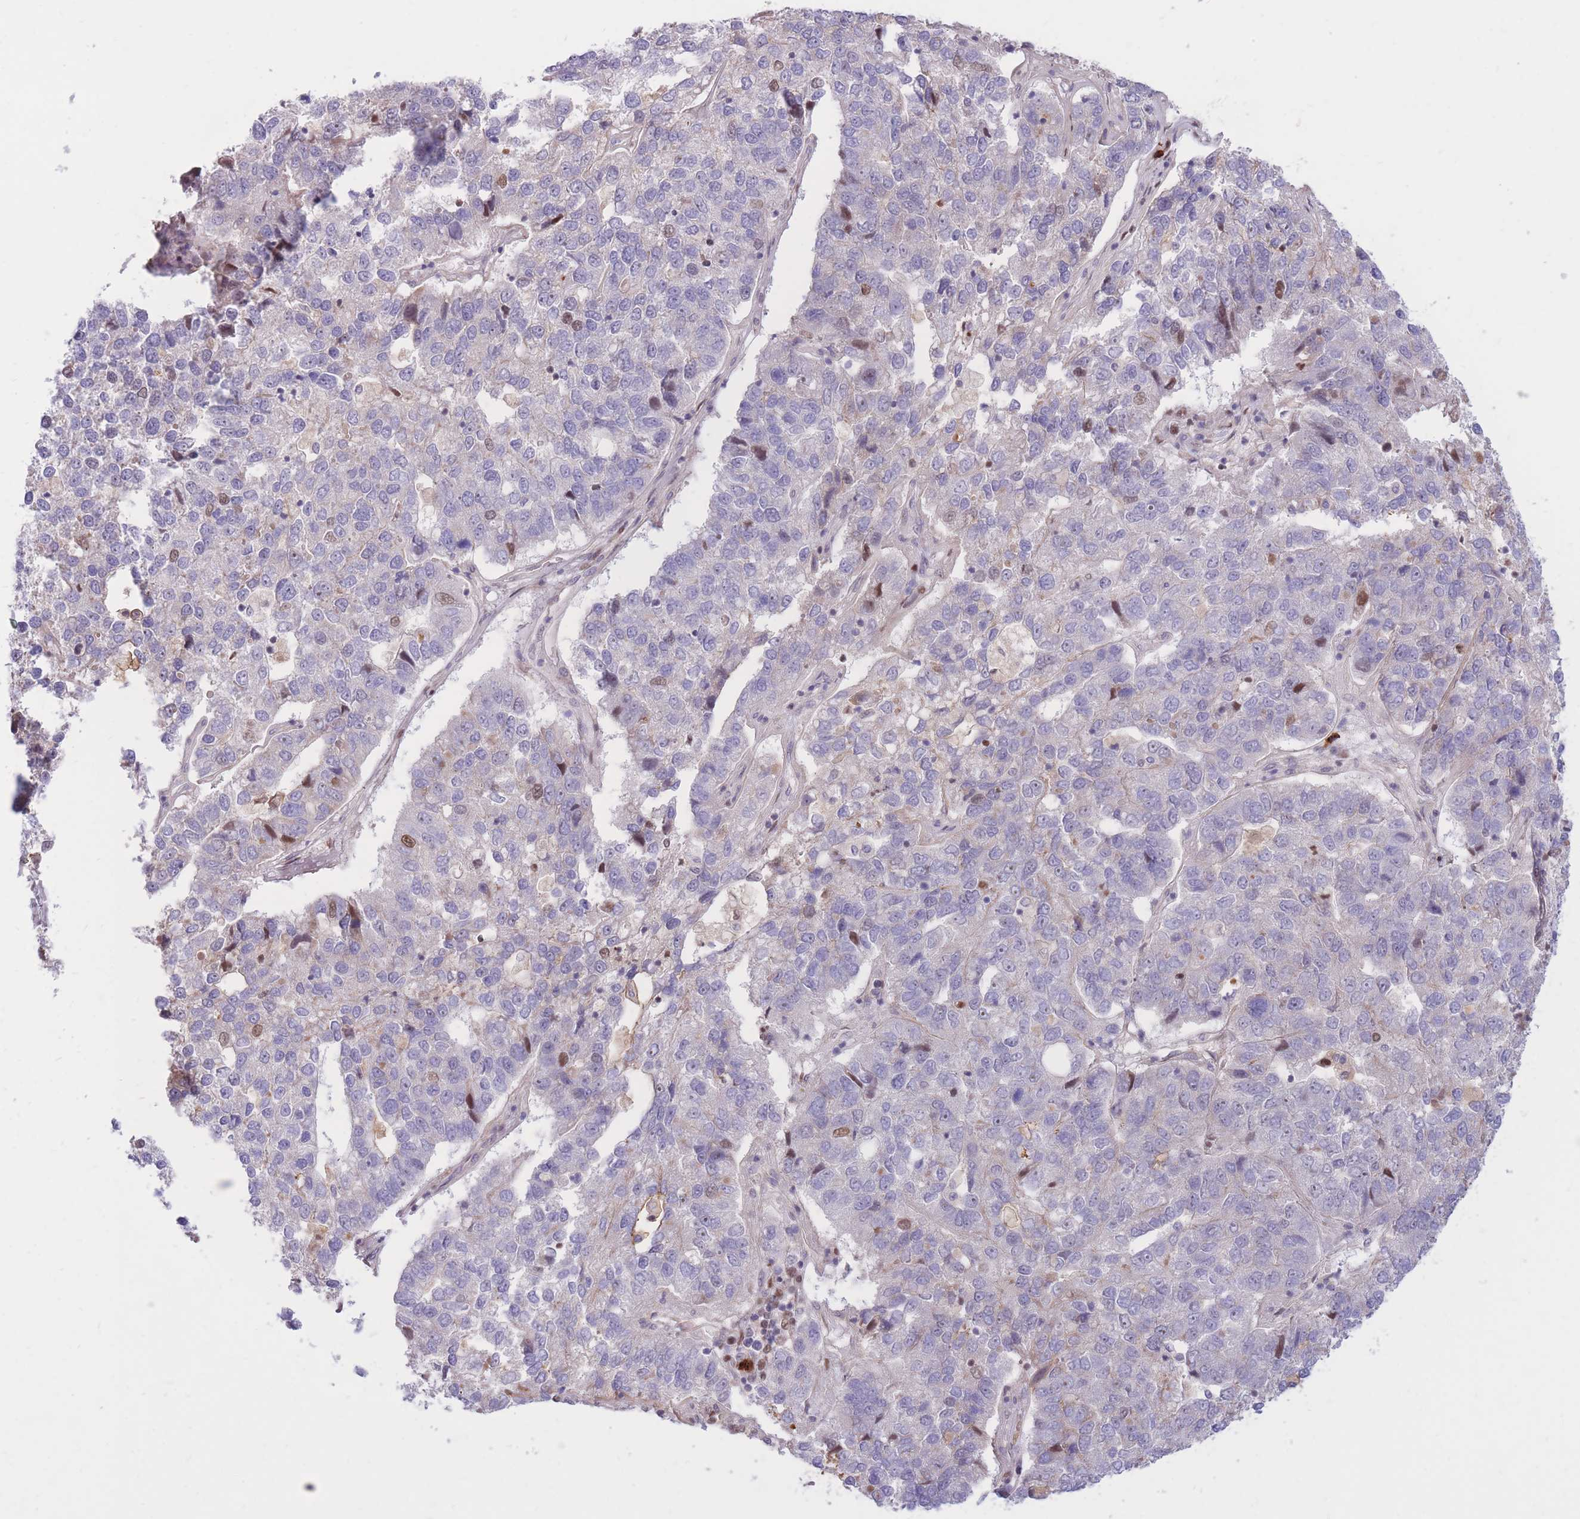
{"staining": {"intensity": "moderate", "quantity": "<25%", "location": "nuclear"}, "tissue": "pancreatic cancer", "cell_type": "Tumor cells", "image_type": "cancer", "snomed": [{"axis": "morphology", "description": "Adenocarcinoma, NOS"}, {"axis": "topography", "description": "Pancreas"}], "caption": "Pancreatic adenocarcinoma tissue exhibits moderate nuclear staining in approximately <25% of tumor cells, visualized by immunohistochemistry. (IHC, brightfield microscopy, high magnification).", "gene": "ERICH6B", "patient": {"sex": "female", "age": 61}}